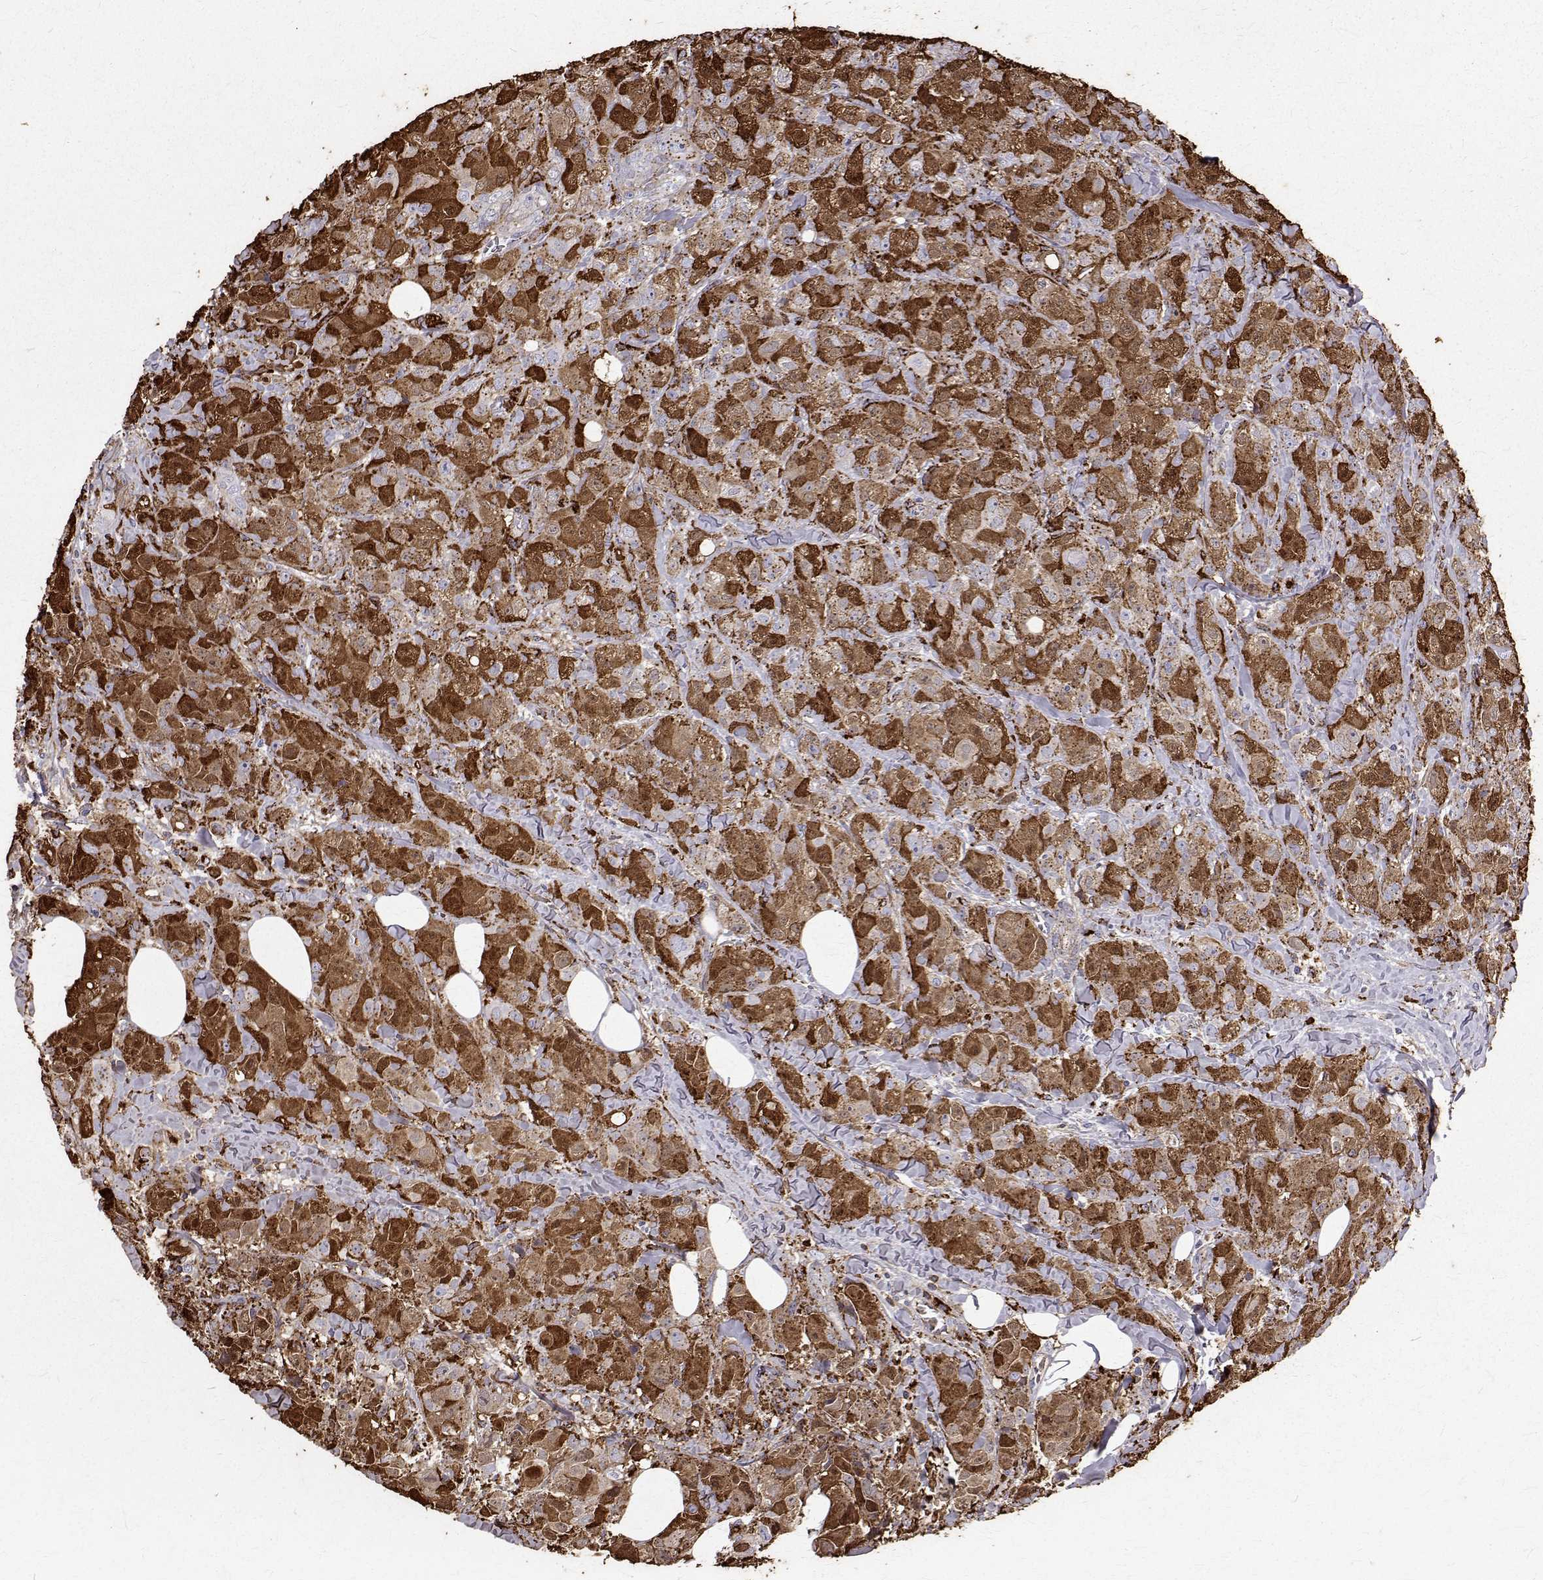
{"staining": {"intensity": "strong", "quantity": "25%-75%", "location": "cytoplasmic/membranous"}, "tissue": "breast cancer", "cell_type": "Tumor cells", "image_type": "cancer", "snomed": [{"axis": "morphology", "description": "Duct carcinoma"}, {"axis": "topography", "description": "Breast"}], "caption": "This histopathology image shows IHC staining of human breast cancer, with high strong cytoplasmic/membranous positivity in approximately 25%-75% of tumor cells.", "gene": "TPP1", "patient": {"sex": "female", "age": 43}}